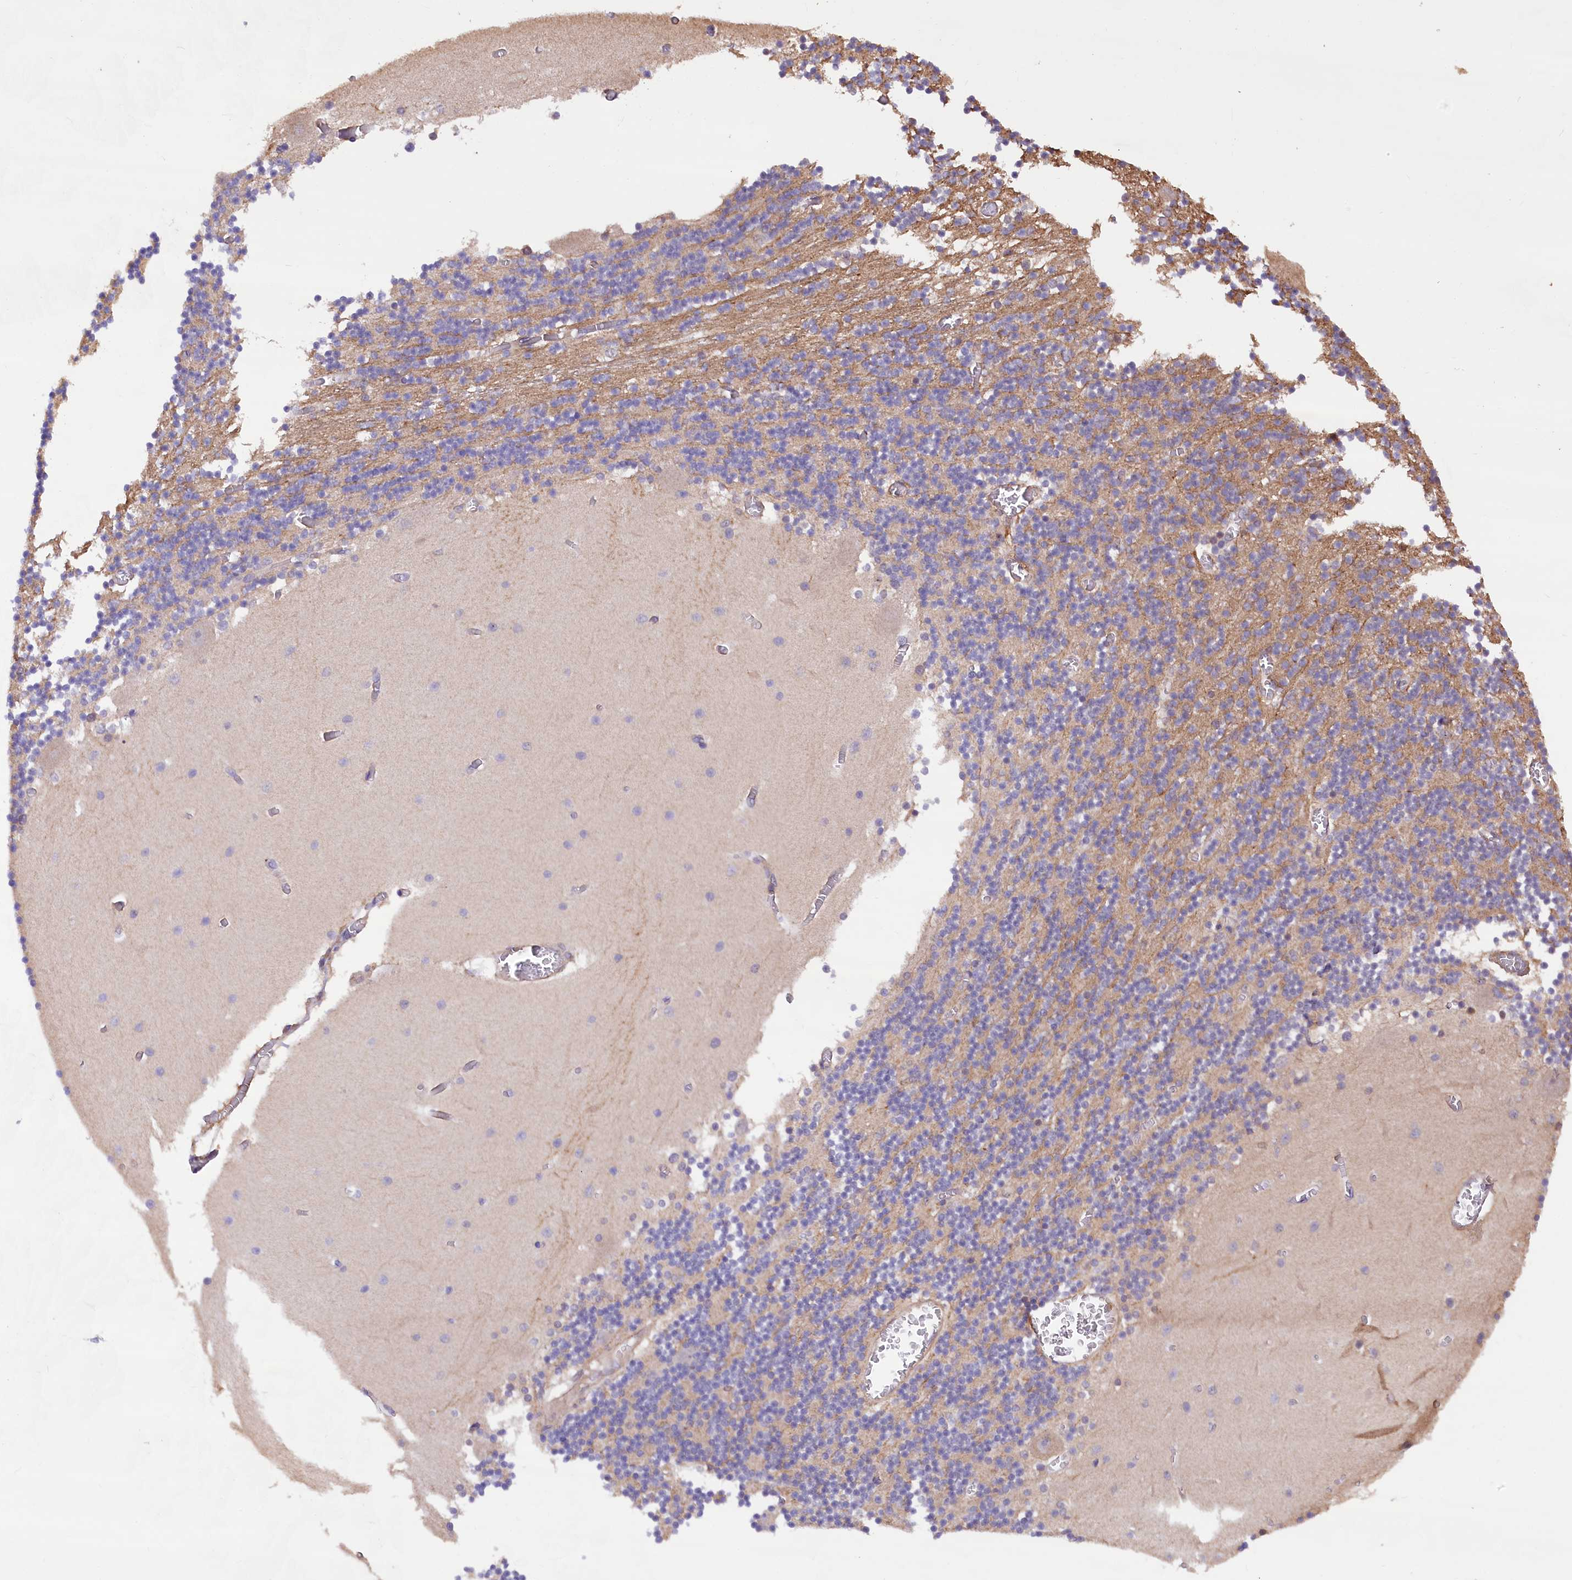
{"staining": {"intensity": "moderate", "quantity": "25%-75%", "location": "cytoplasmic/membranous"}, "tissue": "cerebellum", "cell_type": "Cells in granular layer", "image_type": "normal", "snomed": [{"axis": "morphology", "description": "Normal tissue, NOS"}, {"axis": "topography", "description": "Cerebellum"}], "caption": "Immunohistochemical staining of normal cerebellum demonstrates medium levels of moderate cytoplasmic/membranous positivity in about 25%-75% of cells in granular layer.", "gene": "DPP3", "patient": {"sex": "female", "age": 28}}